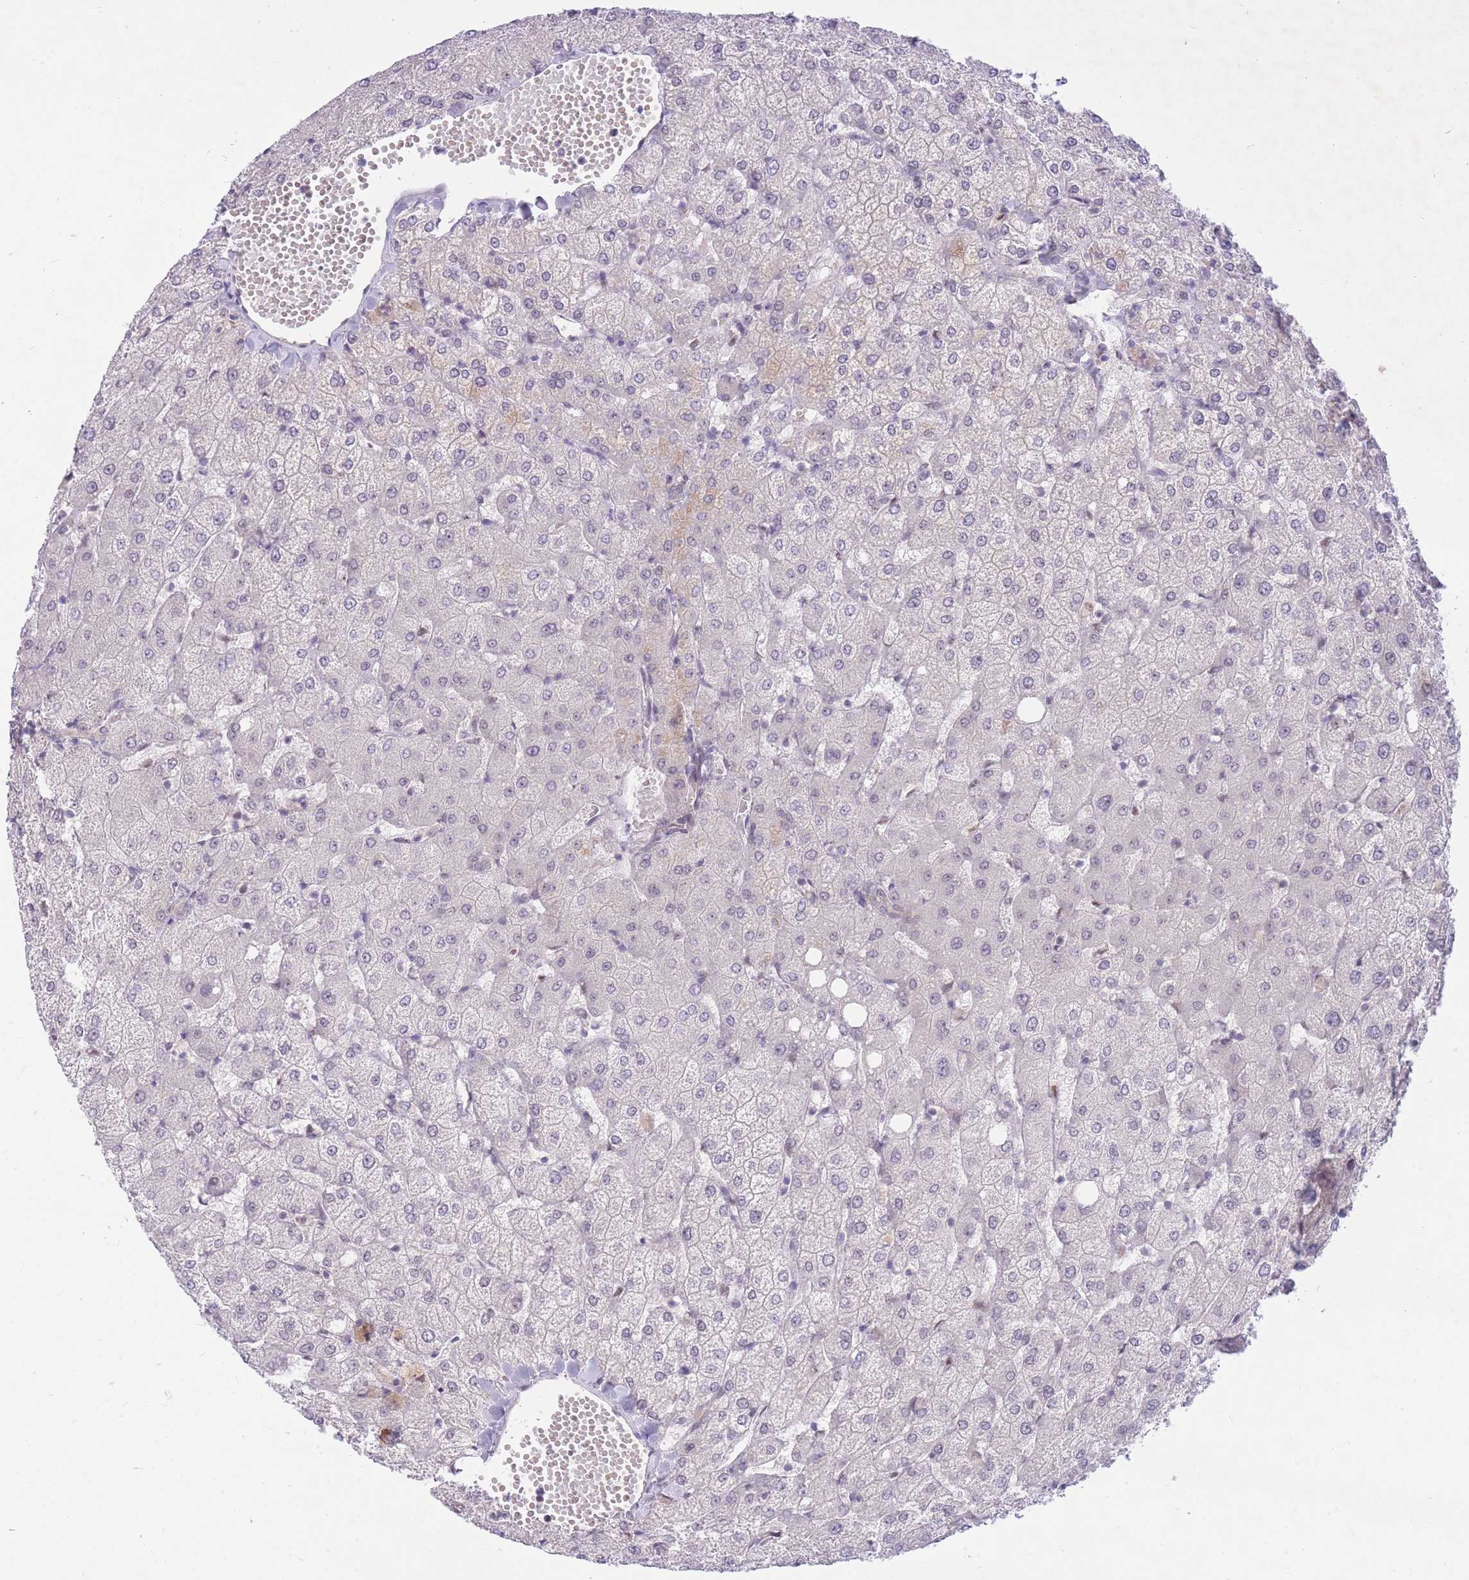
{"staining": {"intensity": "negative", "quantity": "none", "location": "none"}, "tissue": "liver", "cell_type": "Cholangiocytes", "image_type": "normal", "snomed": [{"axis": "morphology", "description": "Normal tissue, NOS"}, {"axis": "topography", "description": "Liver"}], "caption": "Unremarkable liver was stained to show a protein in brown. There is no significant staining in cholangiocytes. The staining was performed using DAB to visualize the protein expression in brown, while the nuclei were stained in blue with hematoxylin (Magnification: 20x).", "gene": "ERCC2", "patient": {"sex": "female", "age": 54}}